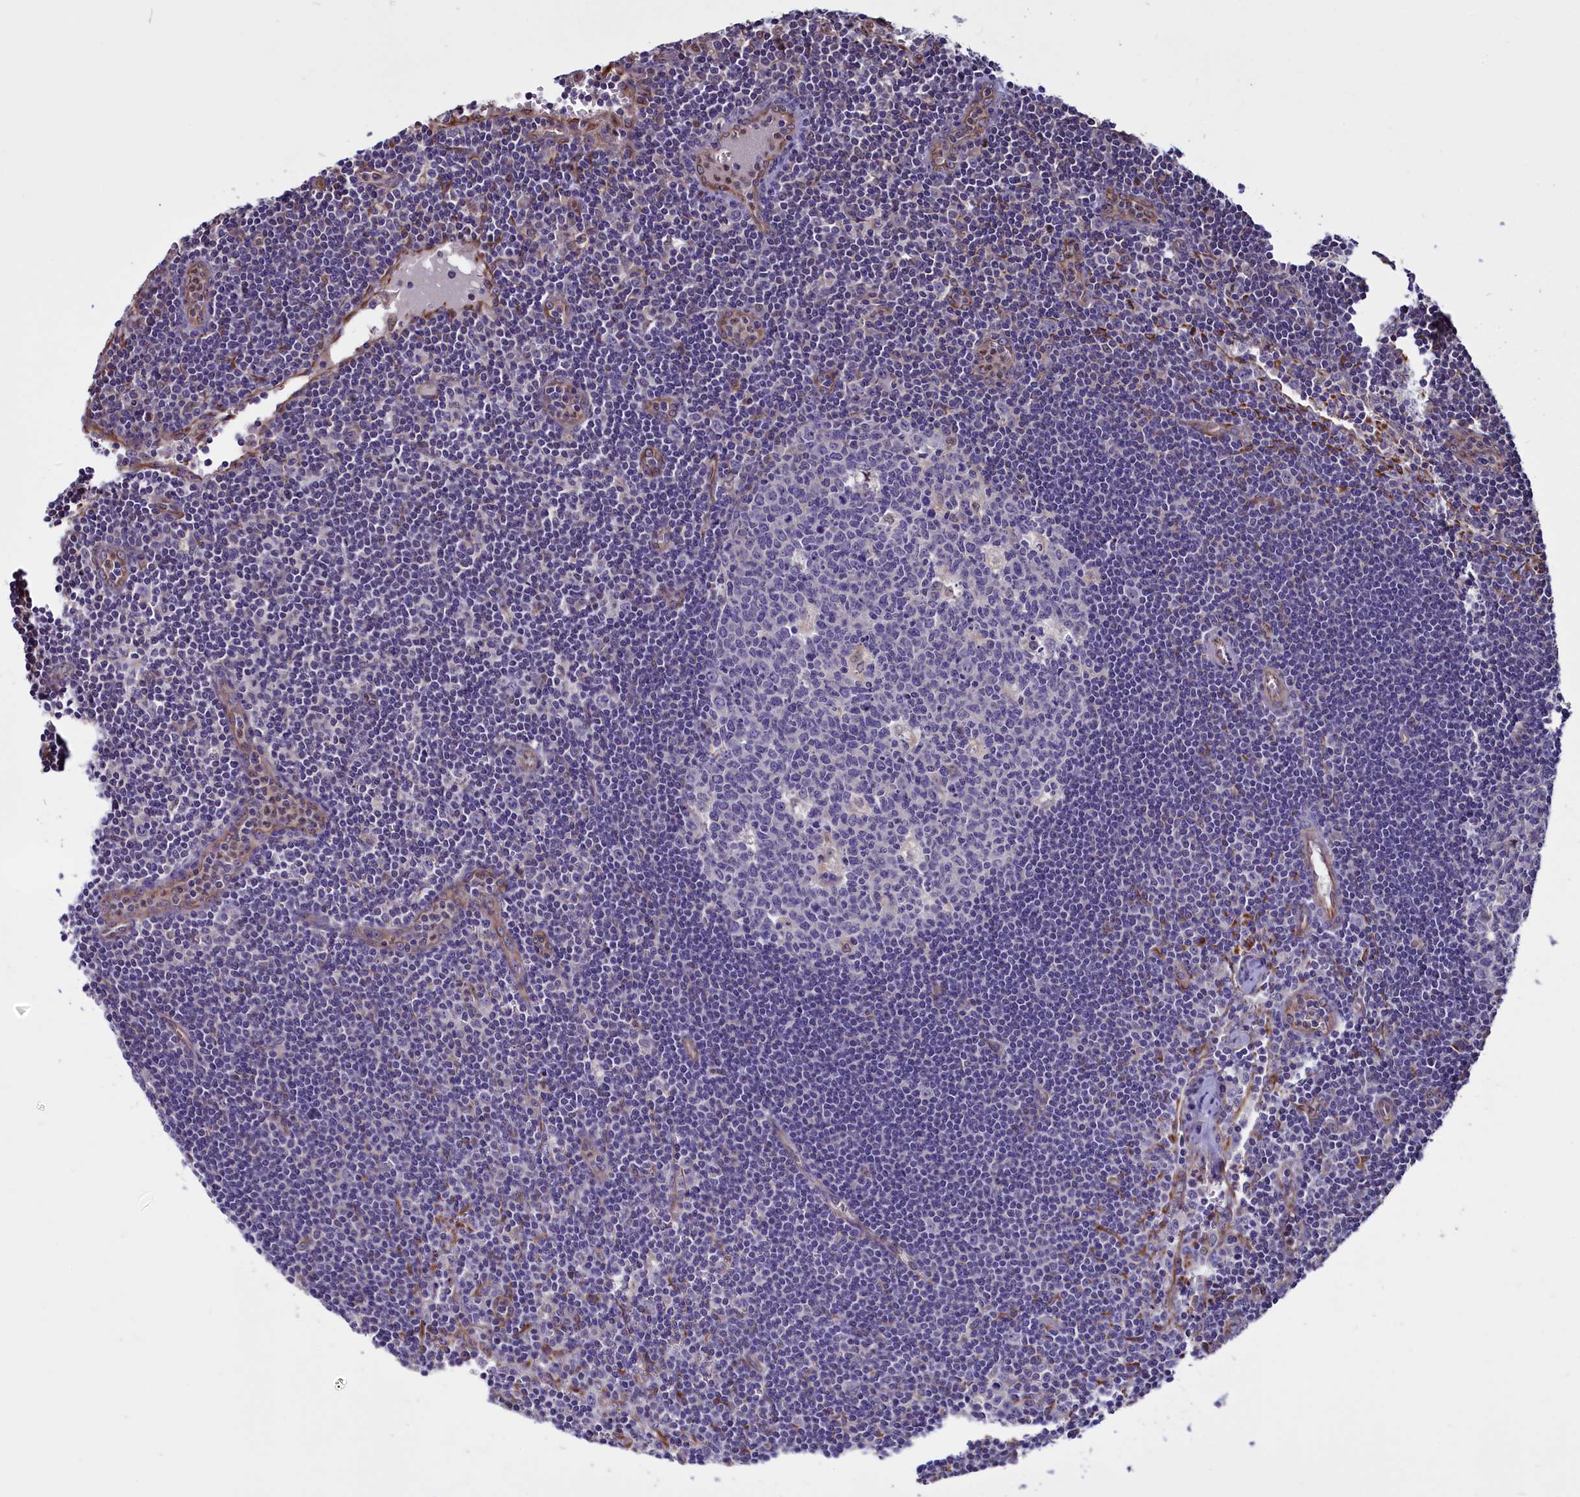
{"staining": {"intensity": "negative", "quantity": "none", "location": "none"}, "tissue": "lymph node", "cell_type": "Germinal center cells", "image_type": "normal", "snomed": [{"axis": "morphology", "description": "Normal tissue, NOS"}, {"axis": "topography", "description": "Lymph node"}], "caption": "Benign lymph node was stained to show a protein in brown. There is no significant staining in germinal center cells. Brightfield microscopy of immunohistochemistry (IHC) stained with DAB (brown) and hematoxylin (blue), captured at high magnification.", "gene": "PDILT", "patient": {"sex": "female", "age": 32}}